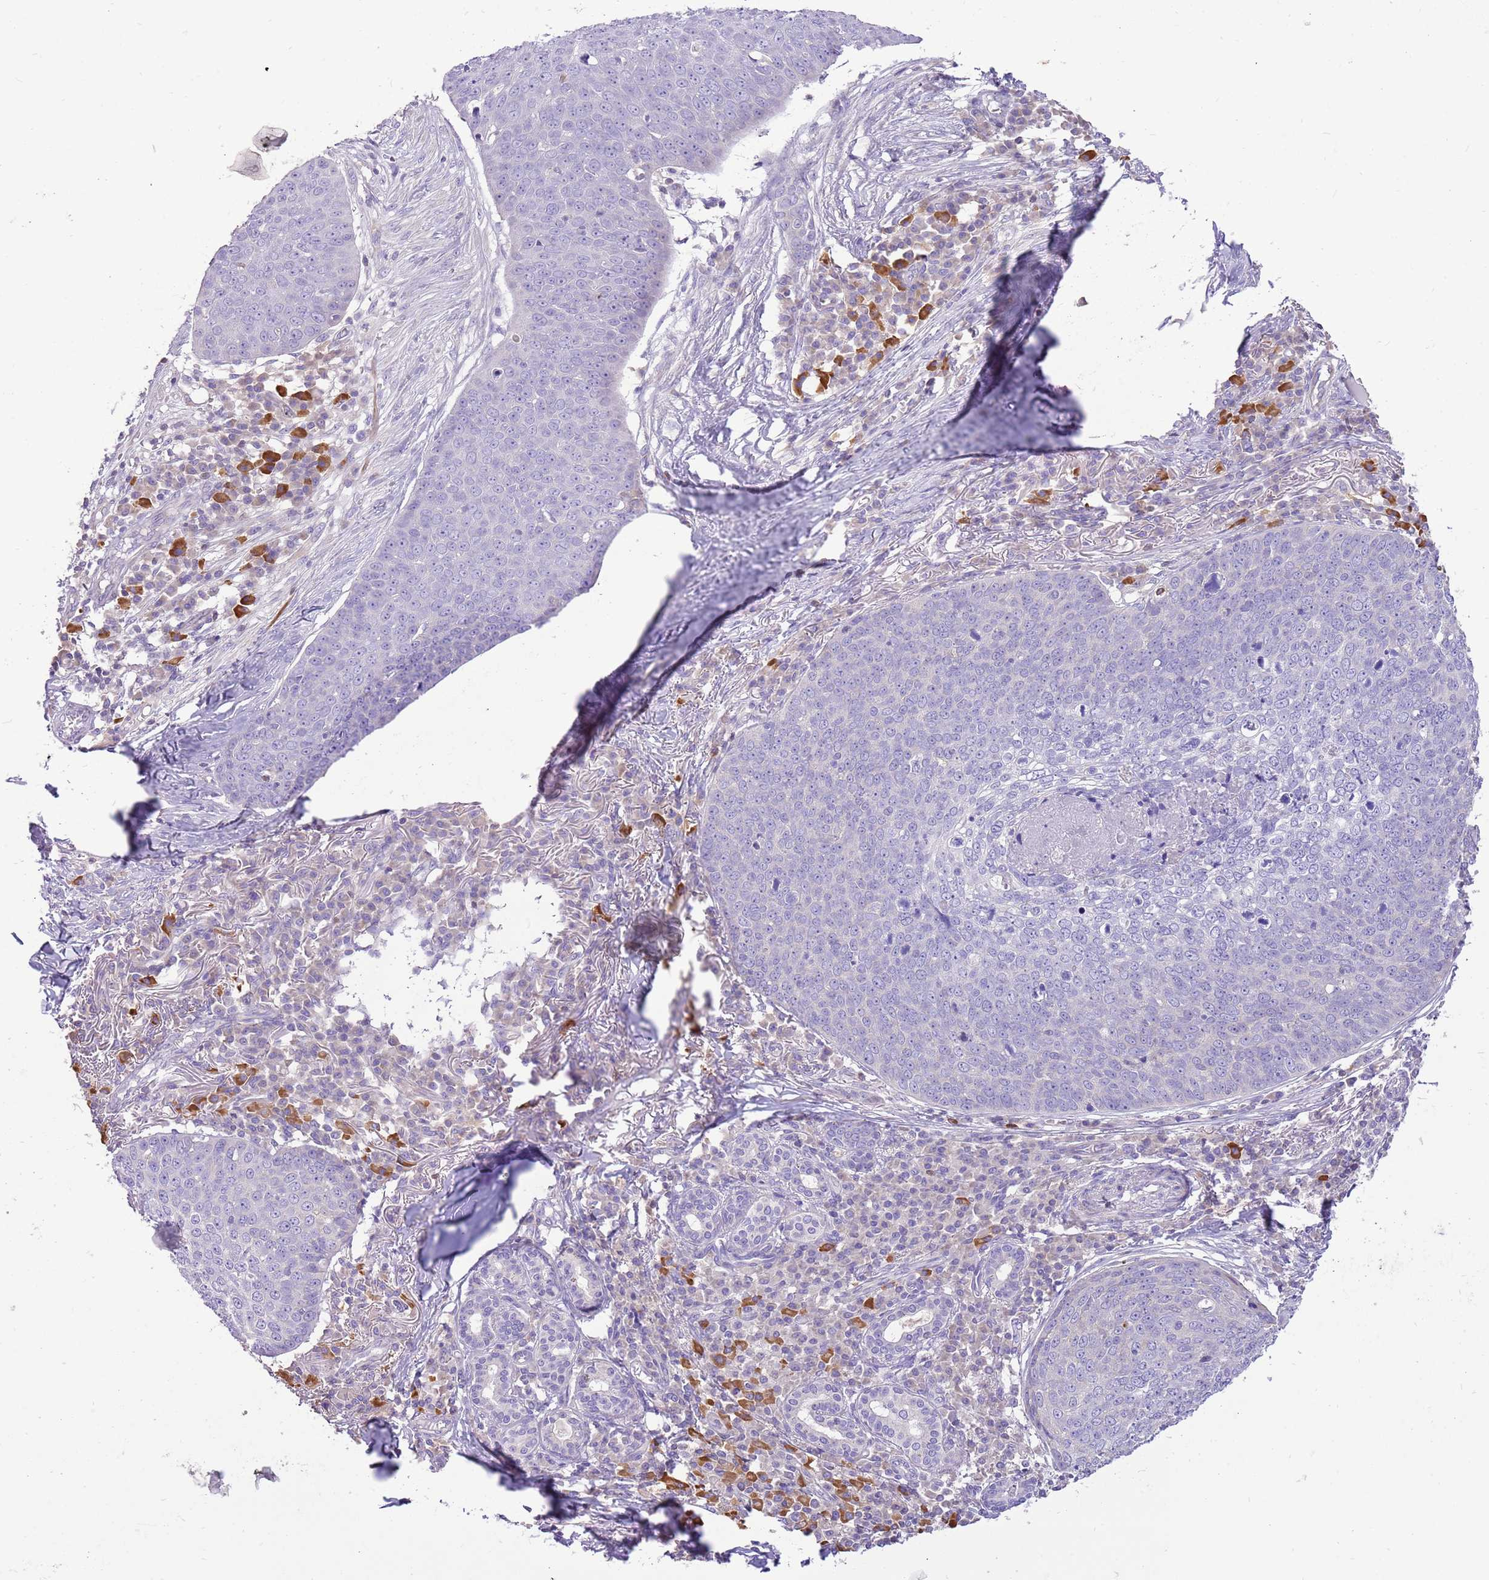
{"staining": {"intensity": "negative", "quantity": "none", "location": "none"}, "tissue": "skin cancer", "cell_type": "Tumor cells", "image_type": "cancer", "snomed": [{"axis": "morphology", "description": "Squamous cell carcinoma, NOS"}, {"axis": "topography", "description": "Skin"}], "caption": "IHC image of human skin squamous cell carcinoma stained for a protein (brown), which demonstrates no staining in tumor cells.", "gene": "GLCE", "patient": {"sex": "male", "age": 71}}